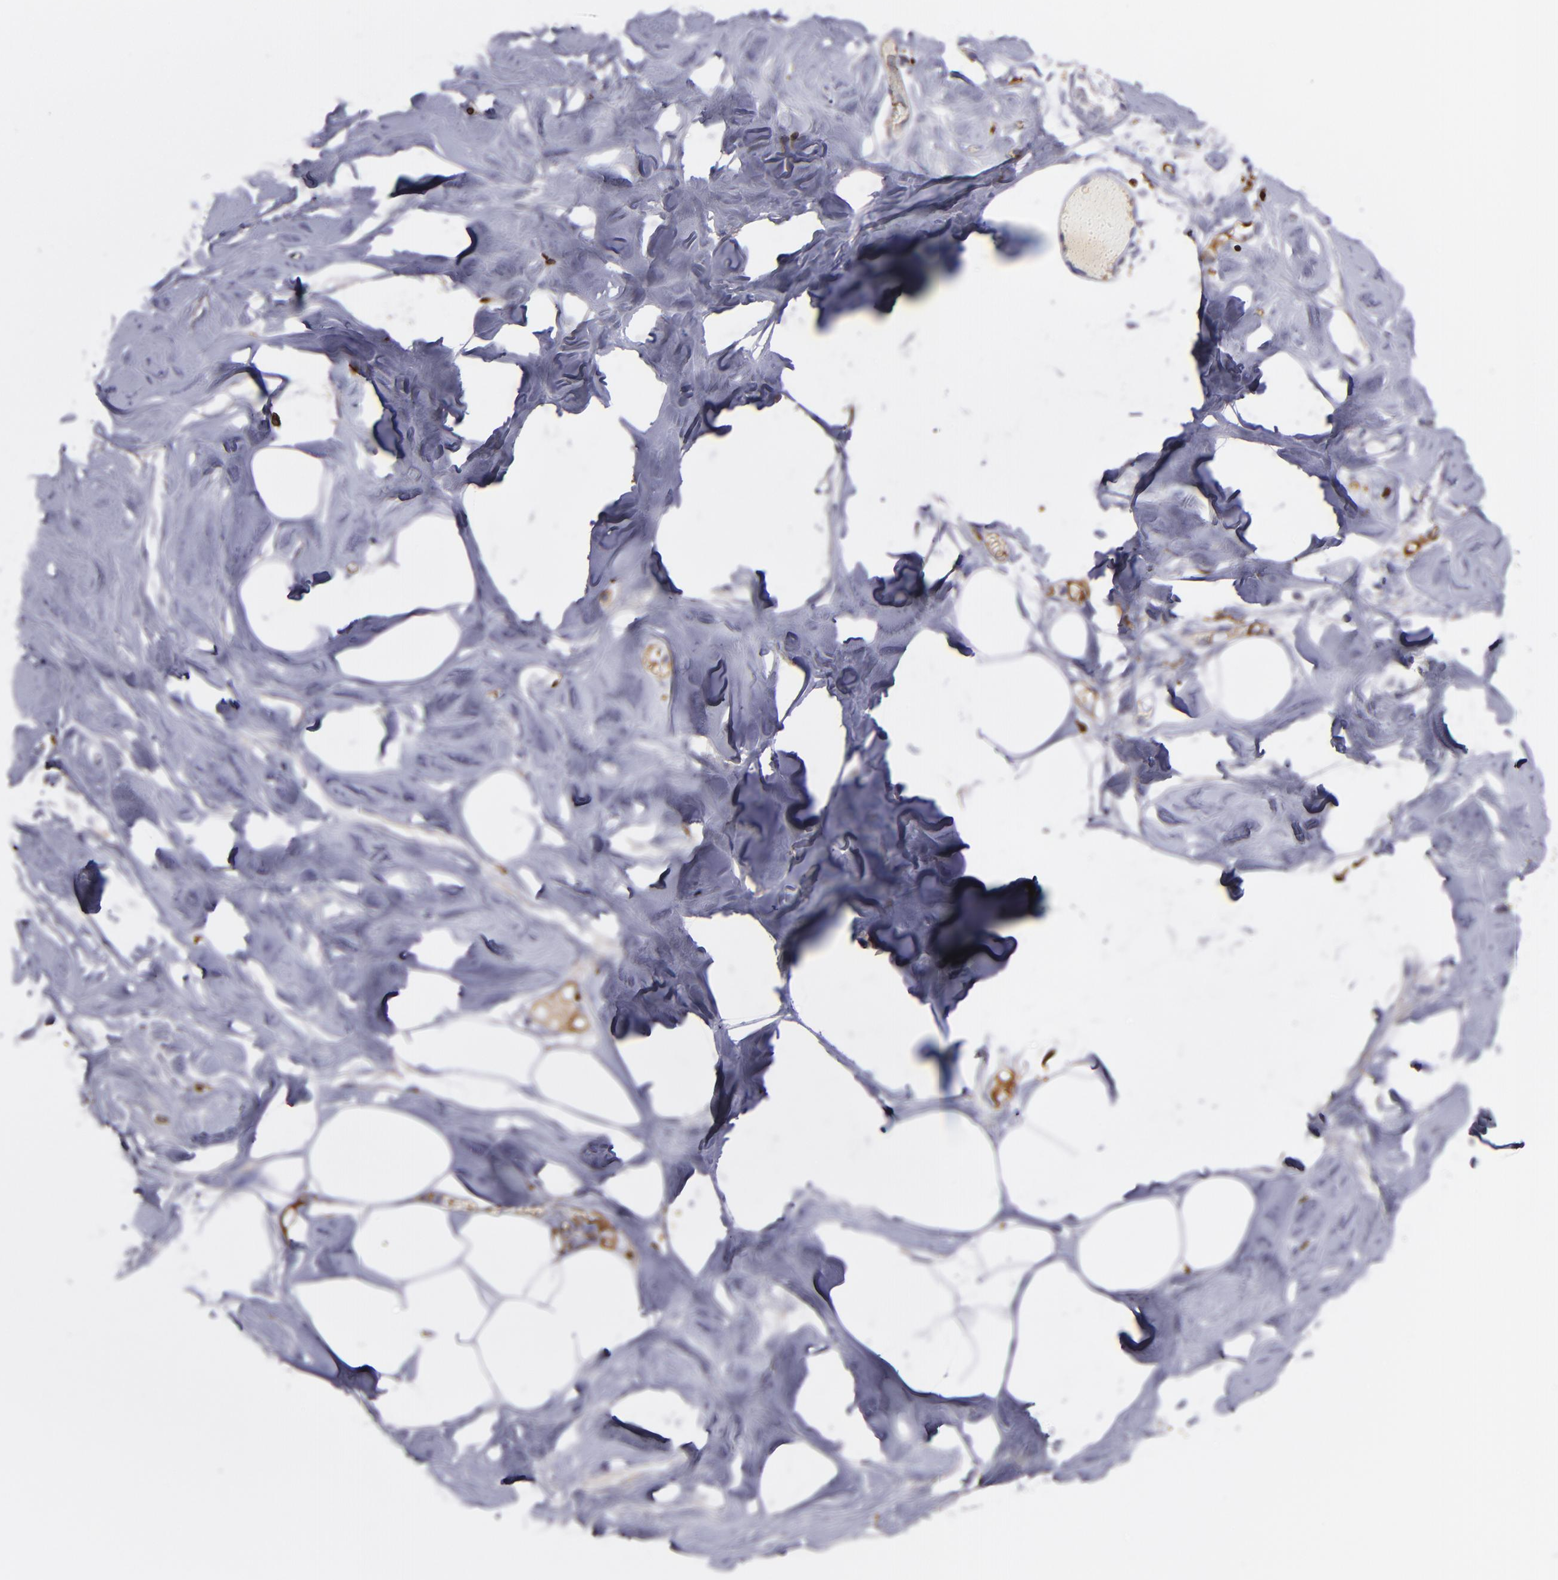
{"staining": {"intensity": "negative", "quantity": "none", "location": "none"}, "tissue": "breast", "cell_type": "Adipocytes", "image_type": "normal", "snomed": [{"axis": "morphology", "description": "Normal tissue, NOS"}, {"axis": "topography", "description": "Breast"}, {"axis": "topography", "description": "Soft tissue"}], "caption": "This is a histopathology image of immunohistochemistry (IHC) staining of normal breast, which shows no staining in adipocytes.", "gene": "C1QA", "patient": {"sex": "female", "age": 25}}